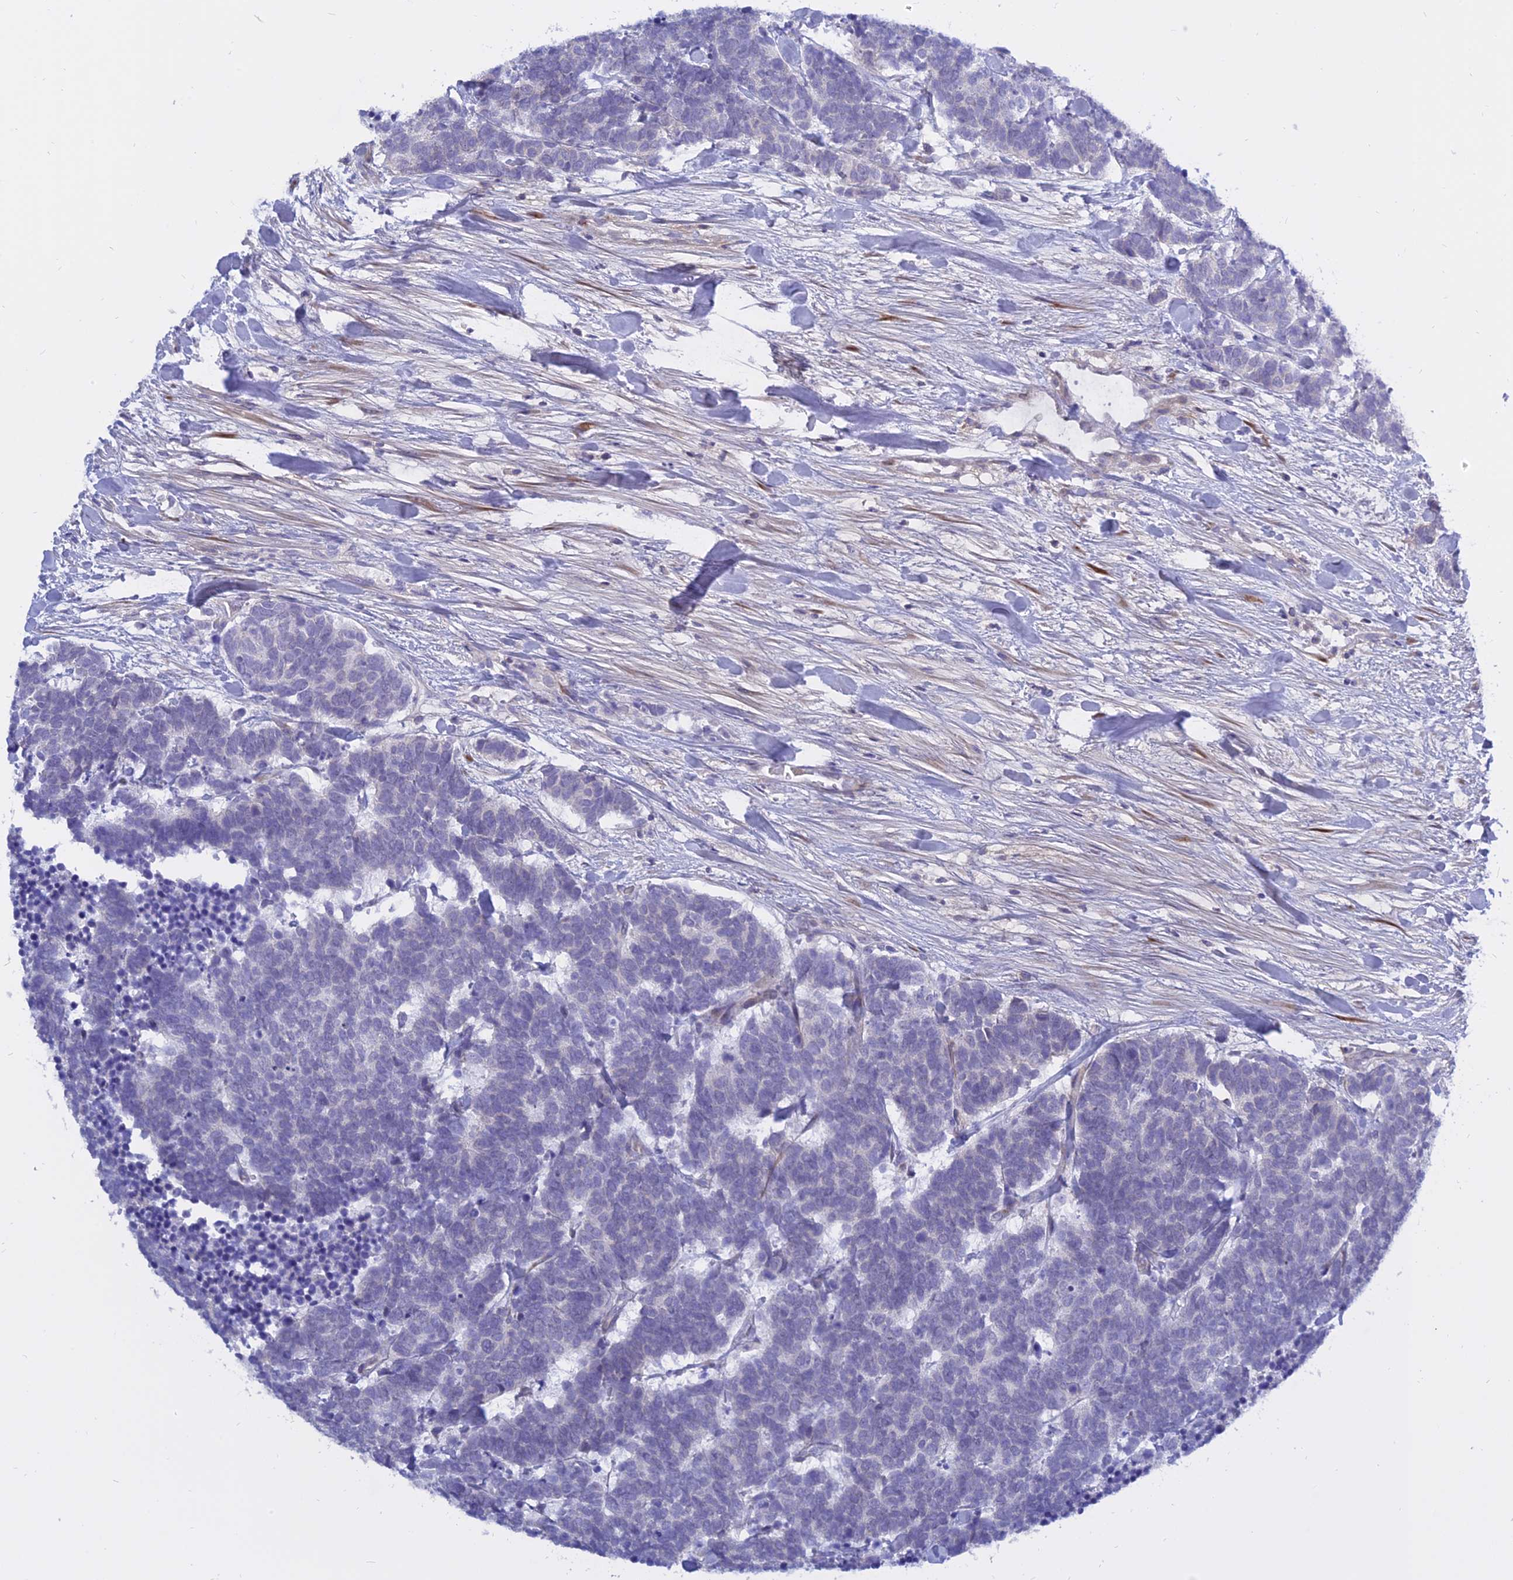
{"staining": {"intensity": "negative", "quantity": "none", "location": "none"}, "tissue": "carcinoid", "cell_type": "Tumor cells", "image_type": "cancer", "snomed": [{"axis": "morphology", "description": "Carcinoma, NOS"}, {"axis": "morphology", "description": "Carcinoid, malignant, NOS"}, {"axis": "topography", "description": "Urinary bladder"}], "caption": "Immunohistochemistry (IHC) histopathology image of human carcinoid stained for a protein (brown), which exhibits no positivity in tumor cells.", "gene": "MBD3L1", "patient": {"sex": "male", "age": 57}}